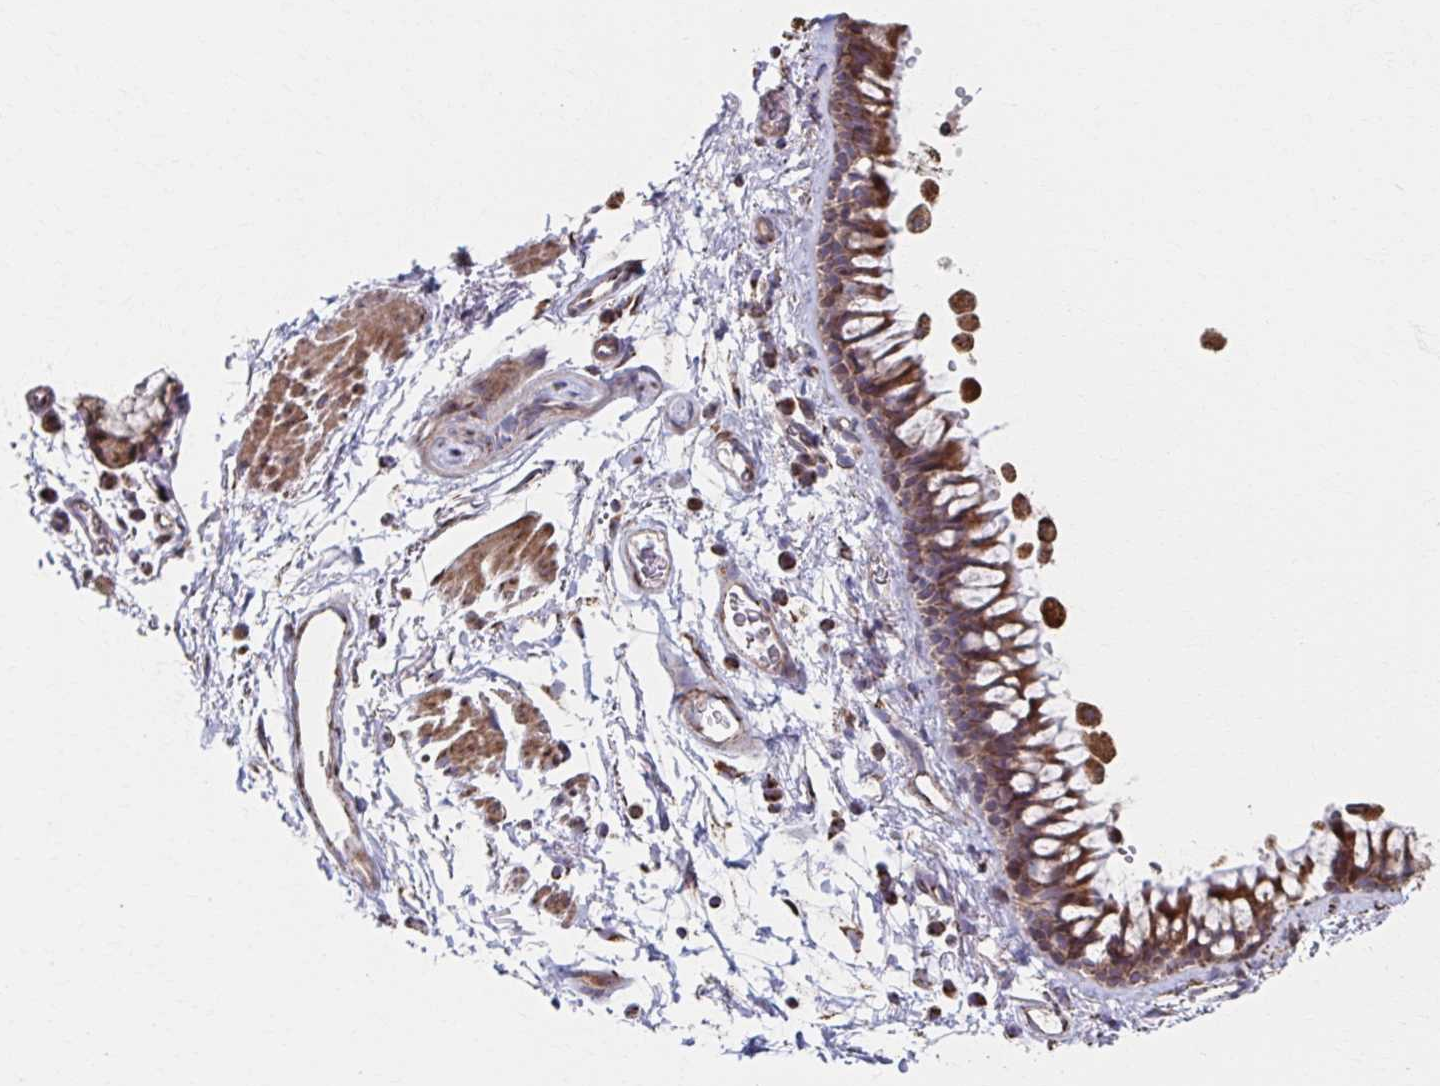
{"staining": {"intensity": "strong", "quantity": ">75%", "location": "cytoplasmic/membranous"}, "tissue": "bronchus", "cell_type": "Respiratory epithelial cells", "image_type": "normal", "snomed": [{"axis": "morphology", "description": "Normal tissue, NOS"}, {"axis": "topography", "description": "Cartilage tissue"}, {"axis": "topography", "description": "Bronchus"}], "caption": "Protein staining by immunohistochemistry reveals strong cytoplasmic/membranous staining in about >75% of respiratory epithelial cells in unremarkable bronchus. The staining was performed using DAB (3,3'-diaminobenzidine) to visualize the protein expression in brown, while the nuclei were stained in blue with hematoxylin (Magnification: 20x).", "gene": "SAT1", "patient": {"sex": "female", "age": 79}}